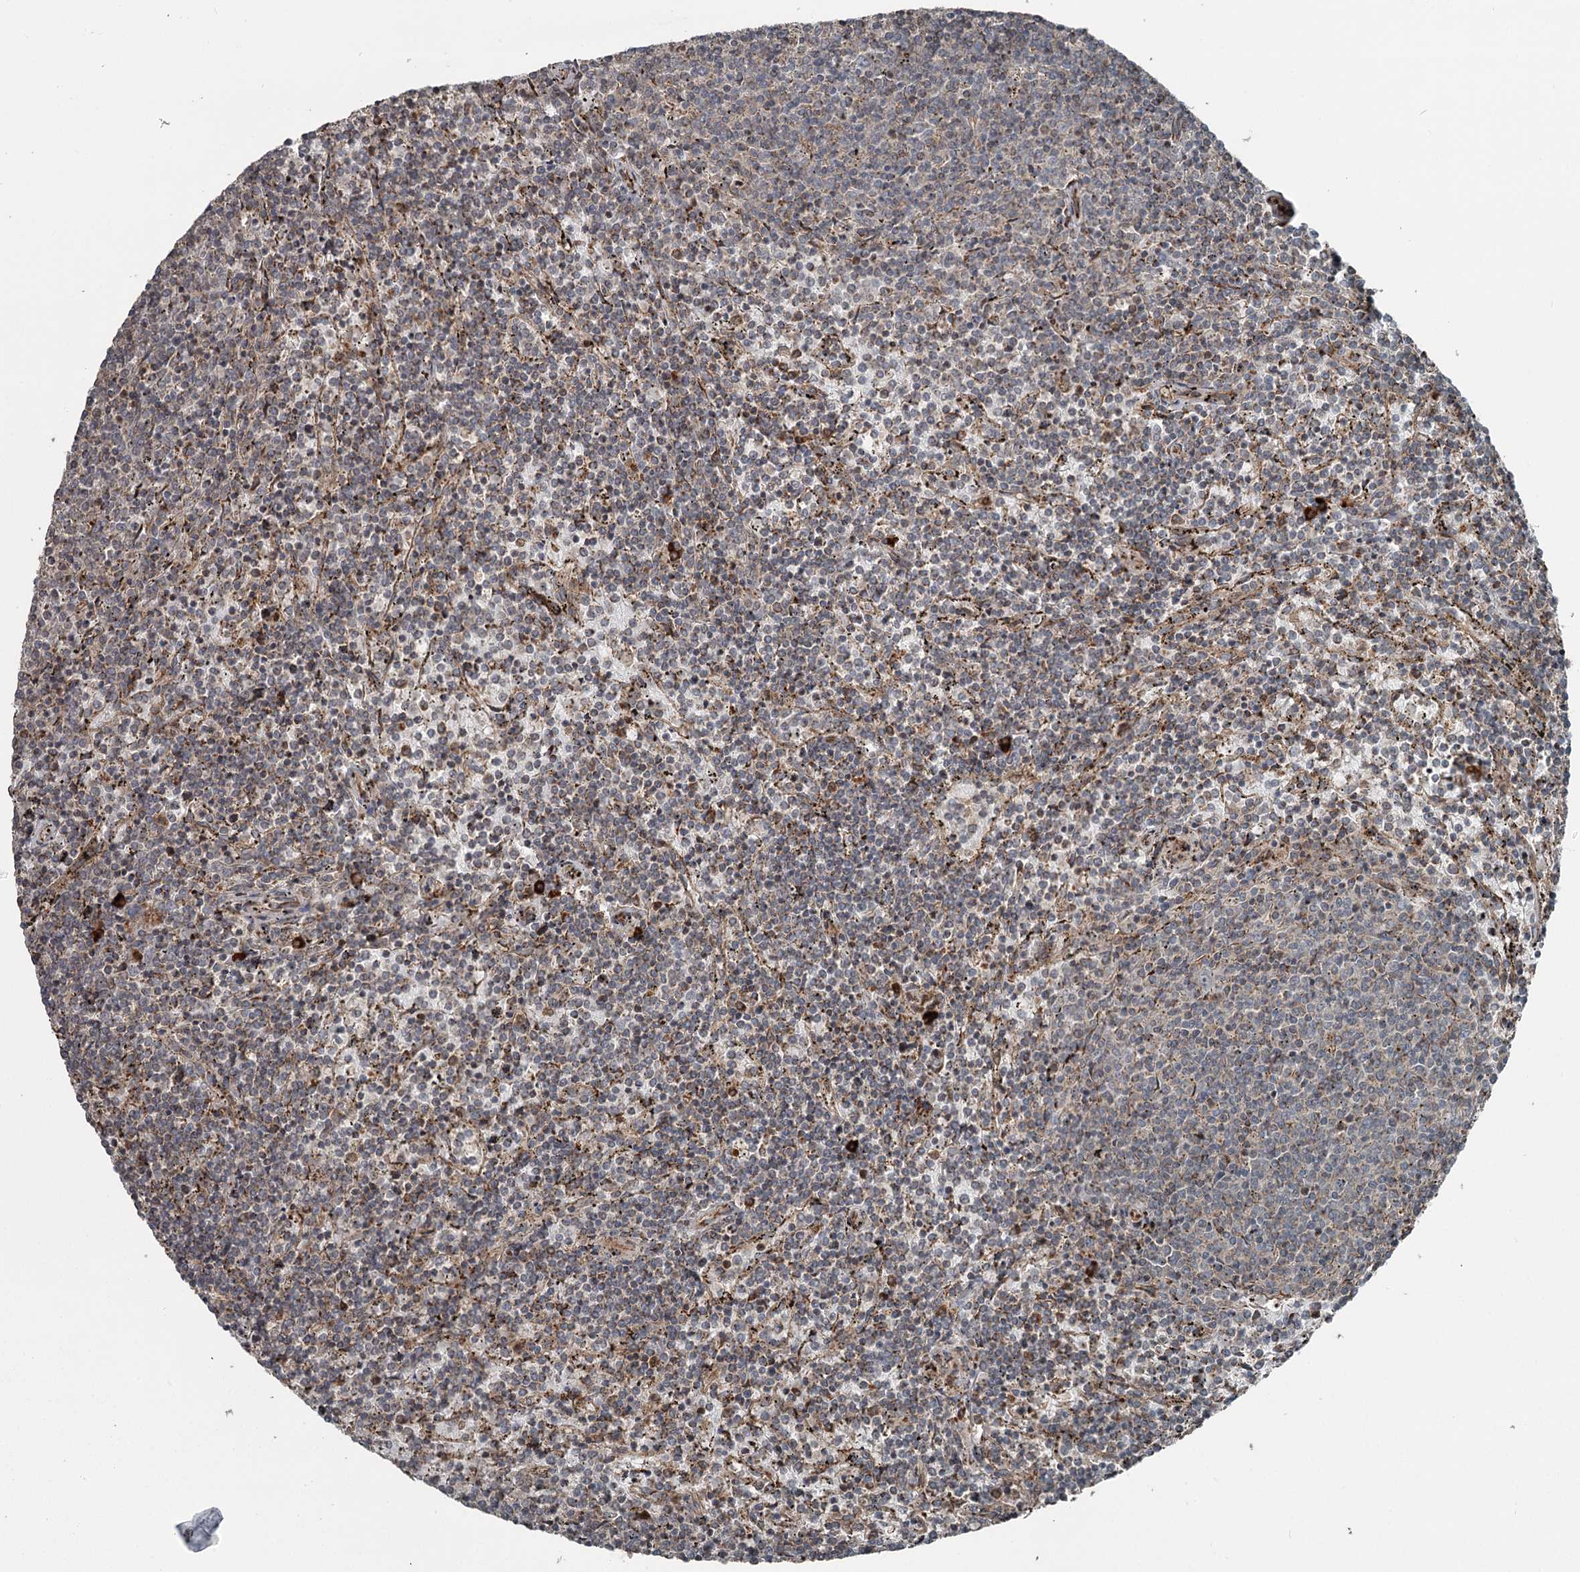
{"staining": {"intensity": "weak", "quantity": "<25%", "location": "cytoplasmic/membranous"}, "tissue": "lymphoma", "cell_type": "Tumor cells", "image_type": "cancer", "snomed": [{"axis": "morphology", "description": "Malignant lymphoma, non-Hodgkin's type, Low grade"}, {"axis": "topography", "description": "Spleen"}], "caption": "High magnification brightfield microscopy of low-grade malignant lymphoma, non-Hodgkin's type stained with DAB (brown) and counterstained with hematoxylin (blue): tumor cells show no significant expression. Nuclei are stained in blue.", "gene": "RASSF8", "patient": {"sex": "female", "age": 50}}